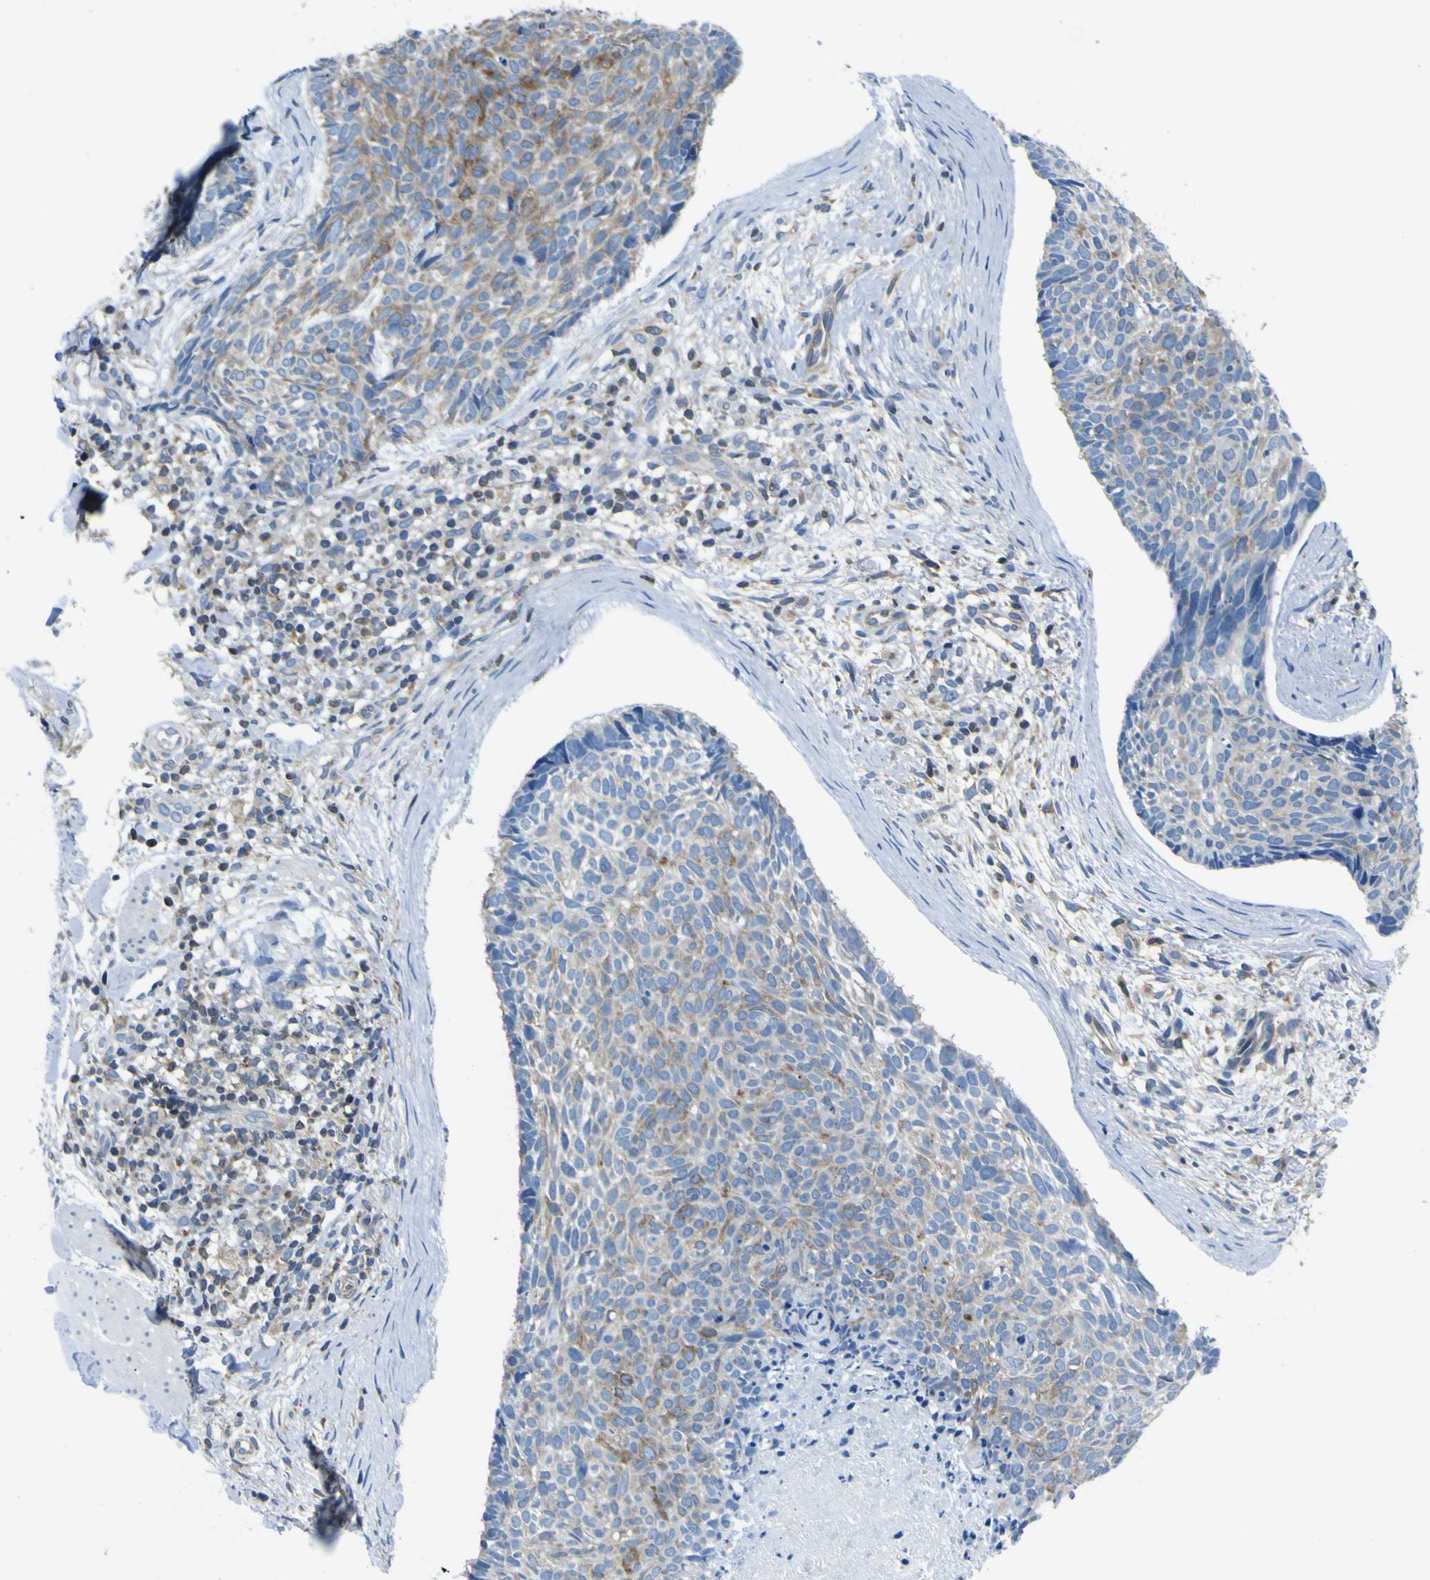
{"staining": {"intensity": "moderate", "quantity": "25%-75%", "location": "cytoplasmic/membranous"}, "tissue": "skin cancer", "cell_type": "Tumor cells", "image_type": "cancer", "snomed": [{"axis": "morphology", "description": "Normal tissue, NOS"}, {"axis": "morphology", "description": "Basal cell carcinoma"}, {"axis": "topography", "description": "Skin"}], "caption": "Immunohistochemical staining of human skin basal cell carcinoma demonstrates medium levels of moderate cytoplasmic/membranous expression in about 25%-75% of tumor cells.", "gene": "STIM1", "patient": {"sex": "female", "age": 56}}